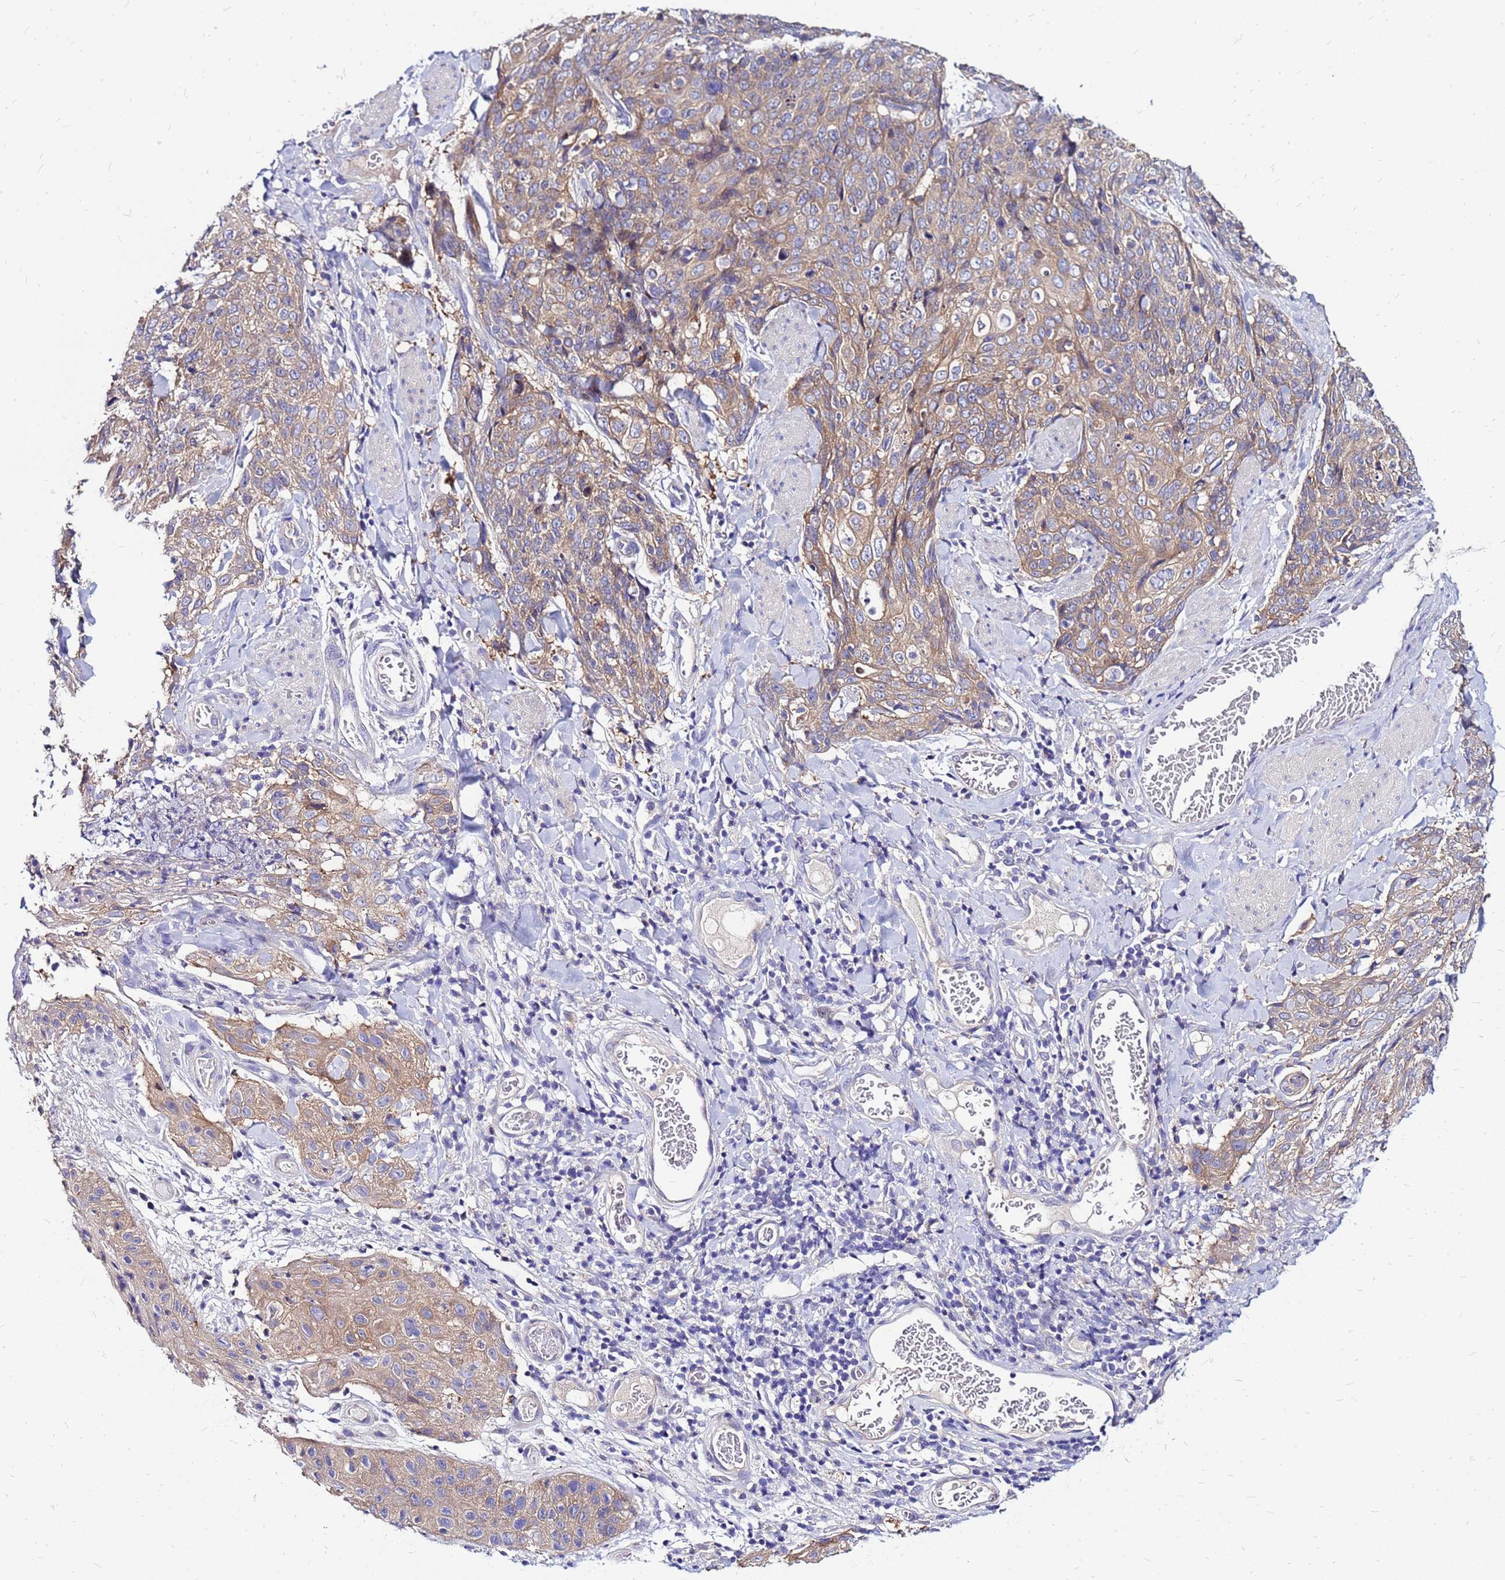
{"staining": {"intensity": "weak", "quantity": ">75%", "location": "cytoplasmic/membranous"}, "tissue": "skin cancer", "cell_type": "Tumor cells", "image_type": "cancer", "snomed": [{"axis": "morphology", "description": "Squamous cell carcinoma, NOS"}, {"axis": "topography", "description": "Skin"}, {"axis": "topography", "description": "Vulva"}], "caption": "Weak cytoplasmic/membranous positivity for a protein is seen in approximately >75% of tumor cells of skin squamous cell carcinoma using IHC.", "gene": "ARHGEF5", "patient": {"sex": "female", "age": 85}}